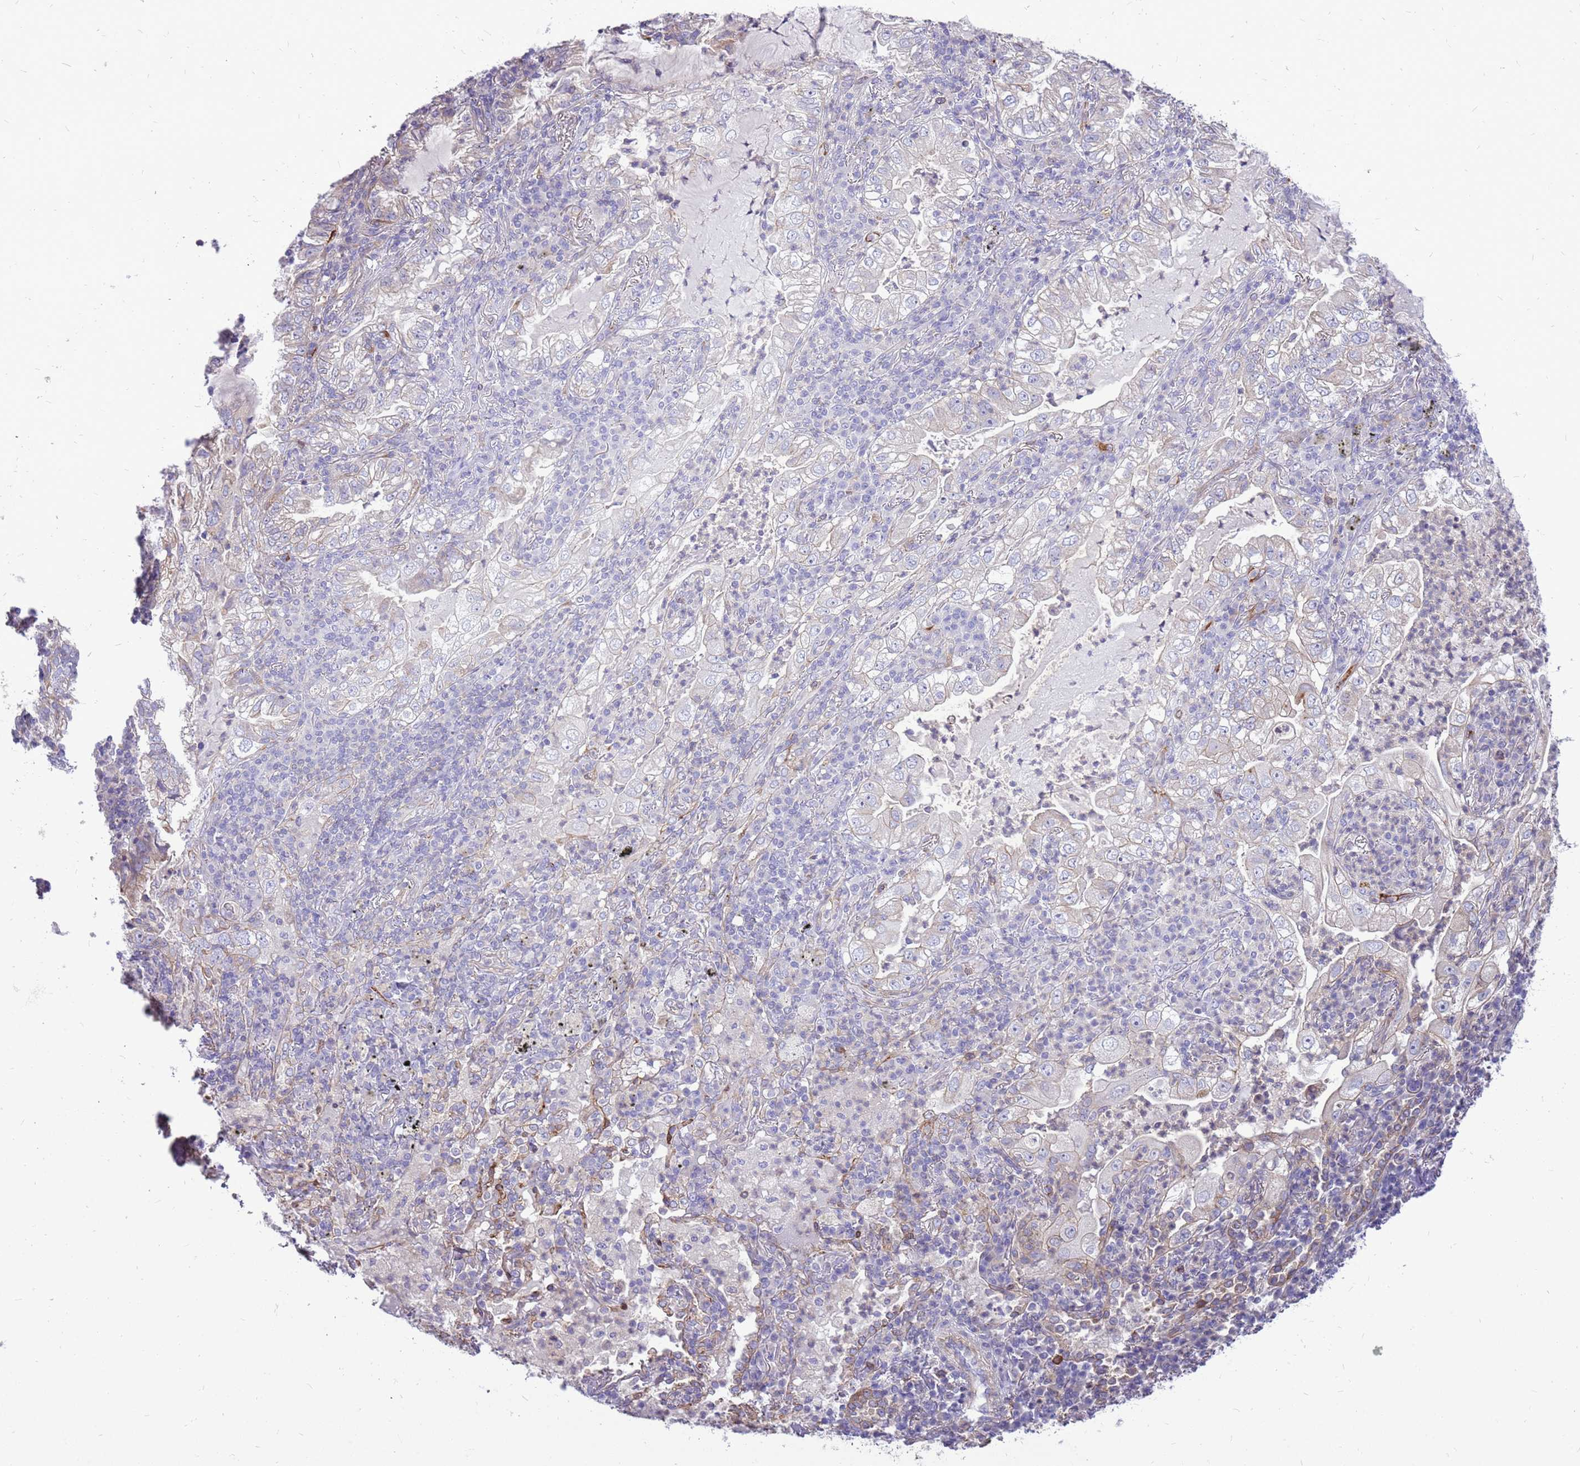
{"staining": {"intensity": "negative", "quantity": "none", "location": "none"}, "tissue": "lung cancer", "cell_type": "Tumor cells", "image_type": "cancer", "snomed": [{"axis": "morphology", "description": "Adenocarcinoma, NOS"}, {"axis": "topography", "description": "Lung"}], "caption": "Immunohistochemical staining of lung adenocarcinoma exhibits no significant positivity in tumor cells.", "gene": "WDR90", "patient": {"sex": "female", "age": 73}}